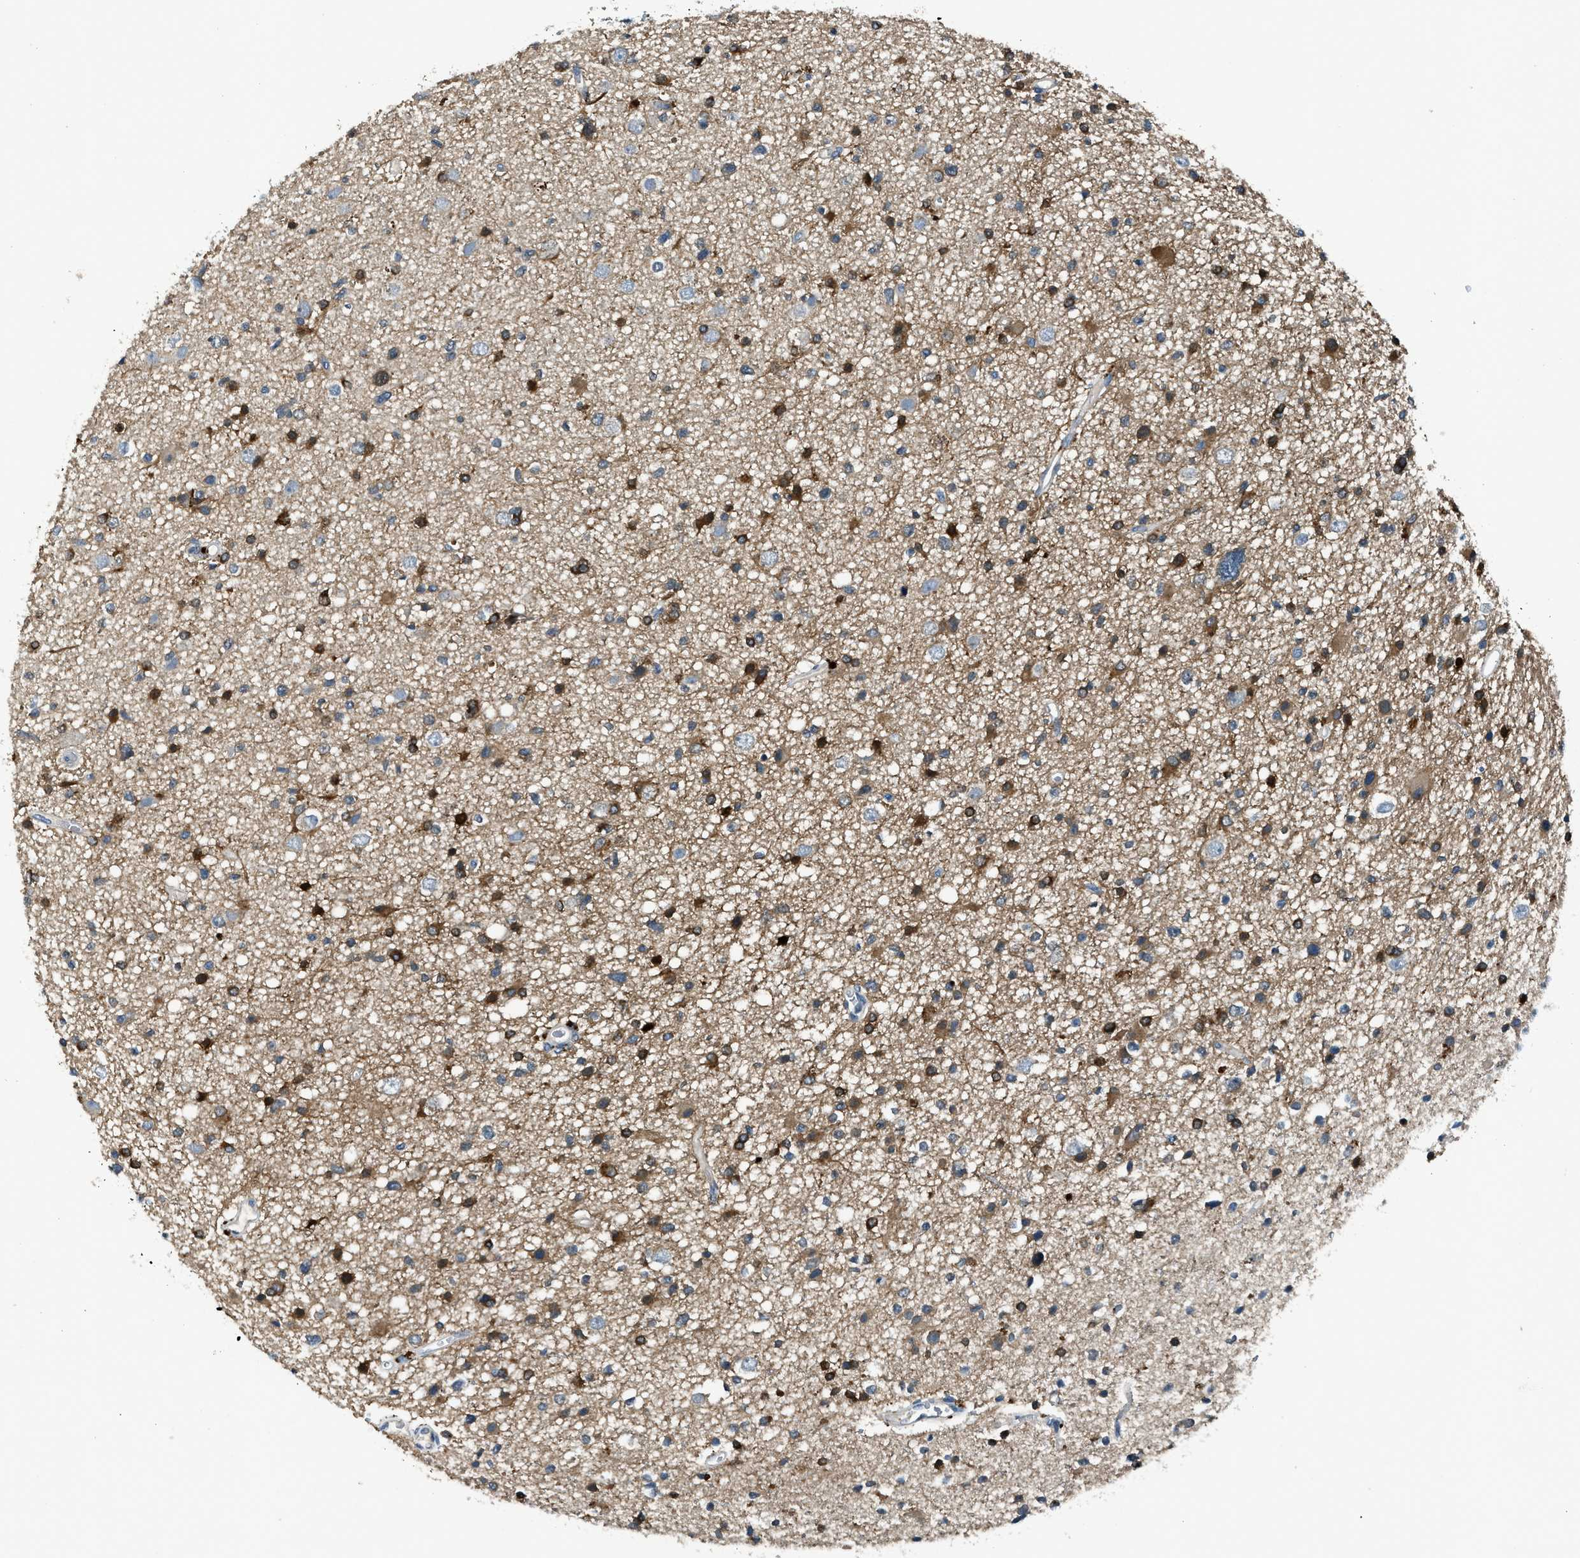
{"staining": {"intensity": "strong", "quantity": "25%-75%", "location": "cytoplasmic/membranous"}, "tissue": "glioma", "cell_type": "Tumor cells", "image_type": "cancer", "snomed": [{"axis": "morphology", "description": "Glioma, malignant, High grade"}, {"axis": "topography", "description": "Brain"}], "caption": "The immunohistochemical stain highlights strong cytoplasmic/membranous expression in tumor cells of glioma tissue.", "gene": "LMLN", "patient": {"sex": "male", "age": 33}}